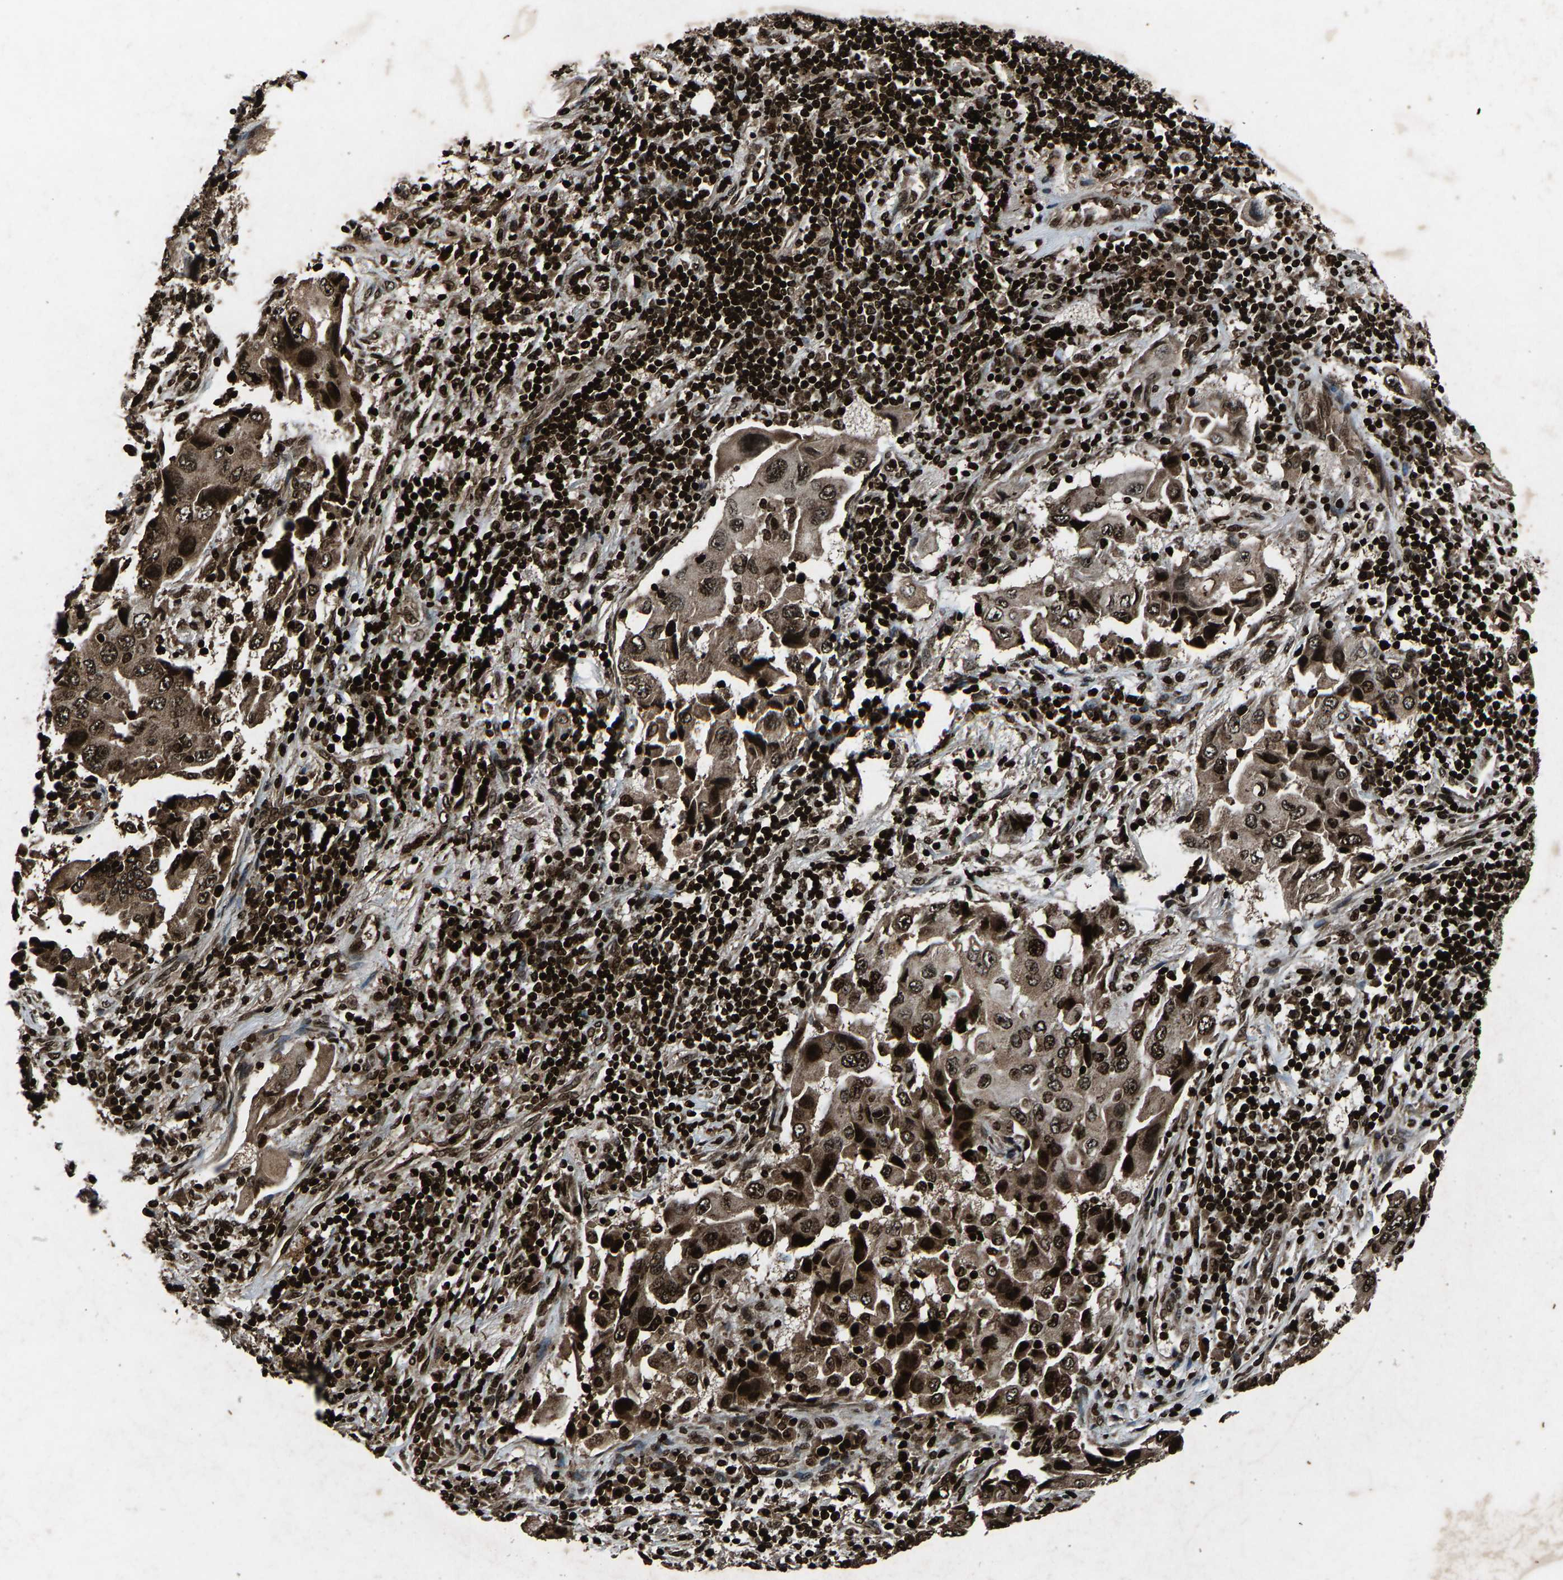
{"staining": {"intensity": "strong", "quantity": ">75%", "location": "cytoplasmic/membranous,nuclear"}, "tissue": "lung cancer", "cell_type": "Tumor cells", "image_type": "cancer", "snomed": [{"axis": "morphology", "description": "Adenocarcinoma, NOS"}, {"axis": "topography", "description": "Lung"}], "caption": "This image shows immunohistochemistry (IHC) staining of lung adenocarcinoma, with high strong cytoplasmic/membranous and nuclear expression in approximately >75% of tumor cells.", "gene": "H4C1", "patient": {"sex": "female", "age": 65}}